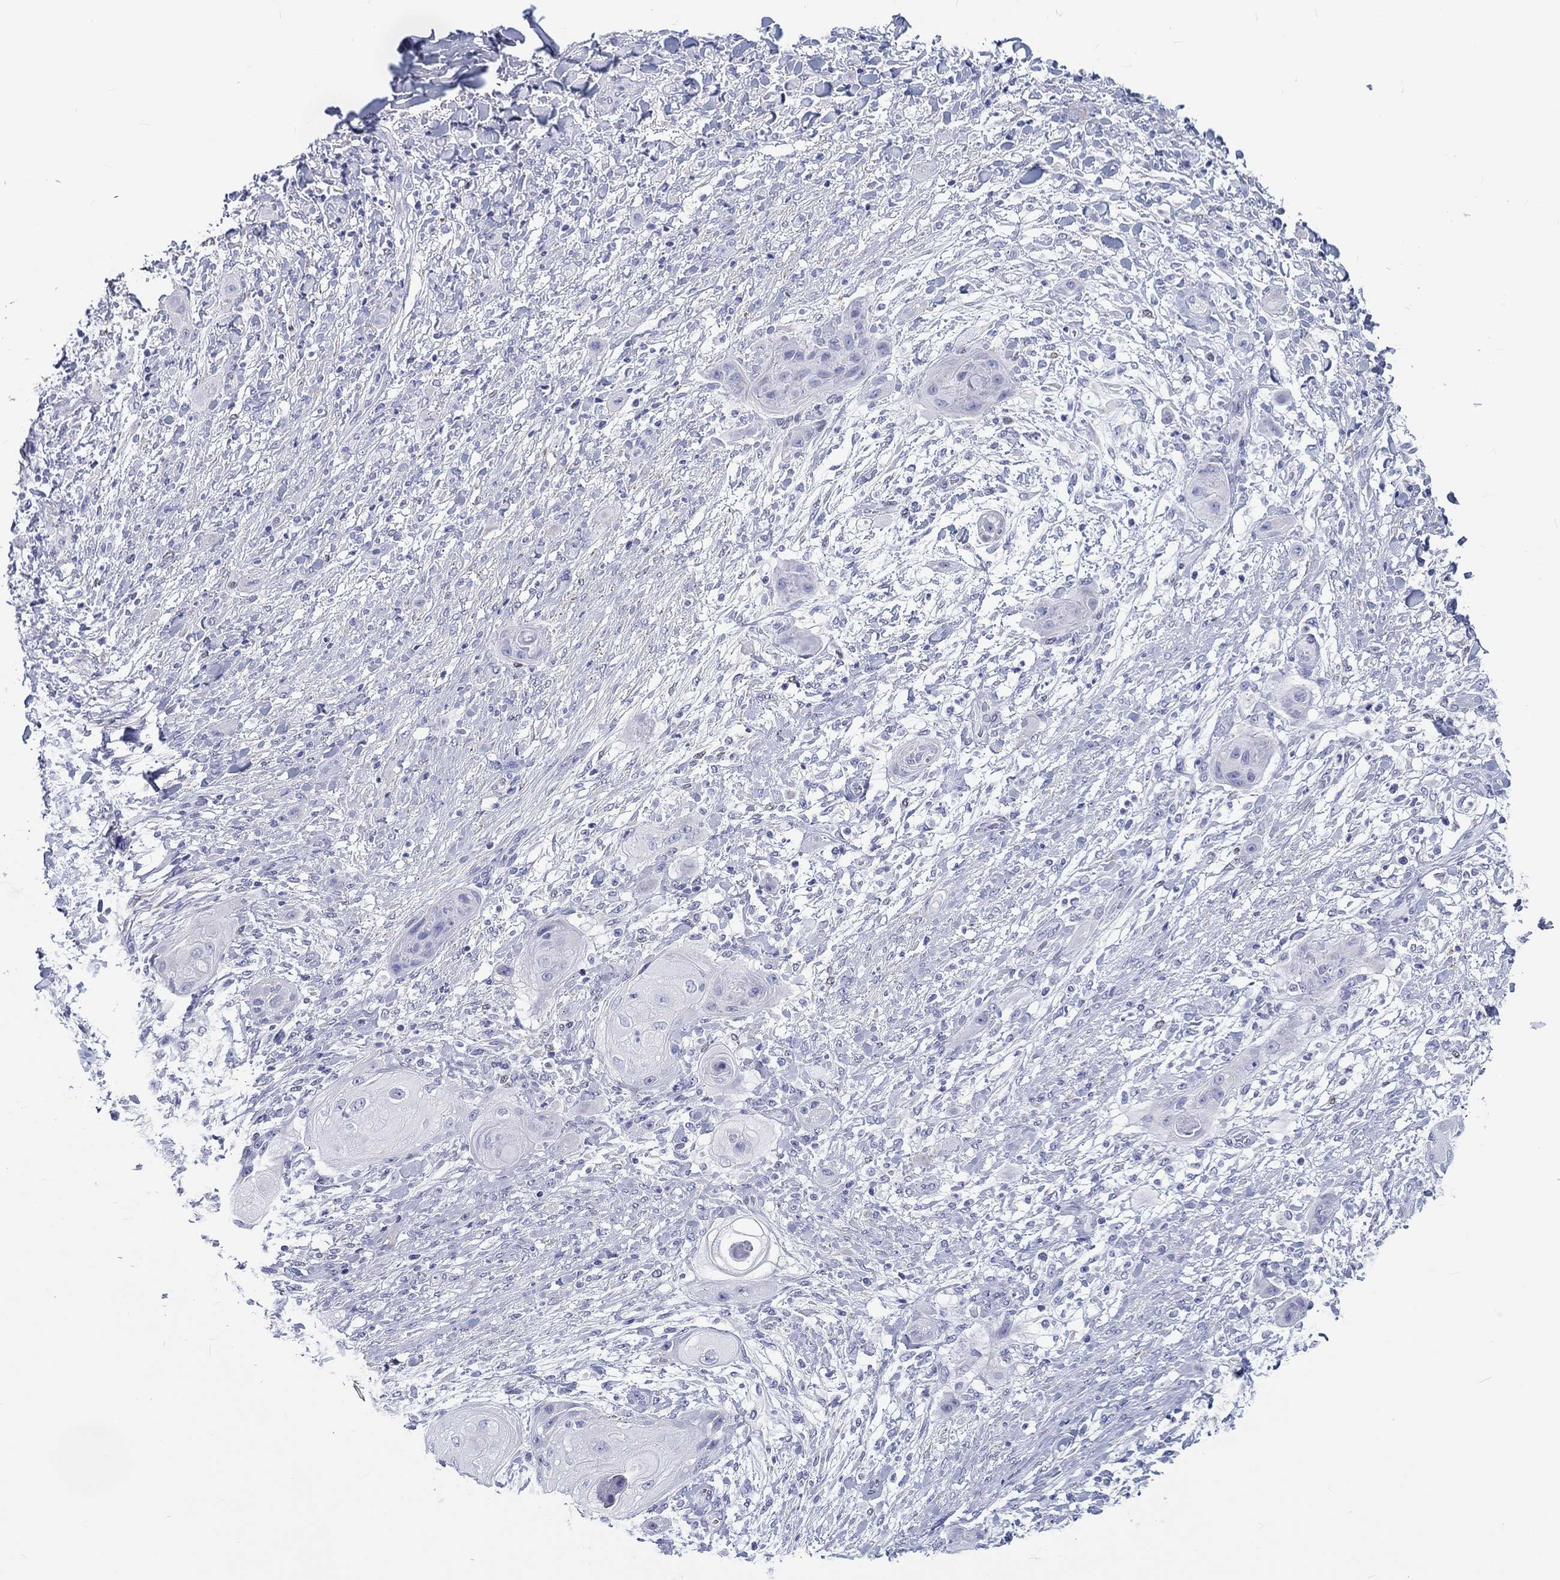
{"staining": {"intensity": "negative", "quantity": "none", "location": "none"}, "tissue": "skin cancer", "cell_type": "Tumor cells", "image_type": "cancer", "snomed": [{"axis": "morphology", "description": "Squamous cell carcinoma, NOS"}, {"axis": "topography", "description": "Skin"}], "caption": "DAB immunohistochemical staining of squamous cell carcinoma (skin) reveals no significant positivity in tumor cells. (DAB immunohistochemistry visualized using brightfield microscopy, high magnification).", "gene": "H1-1", "patient": {"sex": "male", "age": 62}}